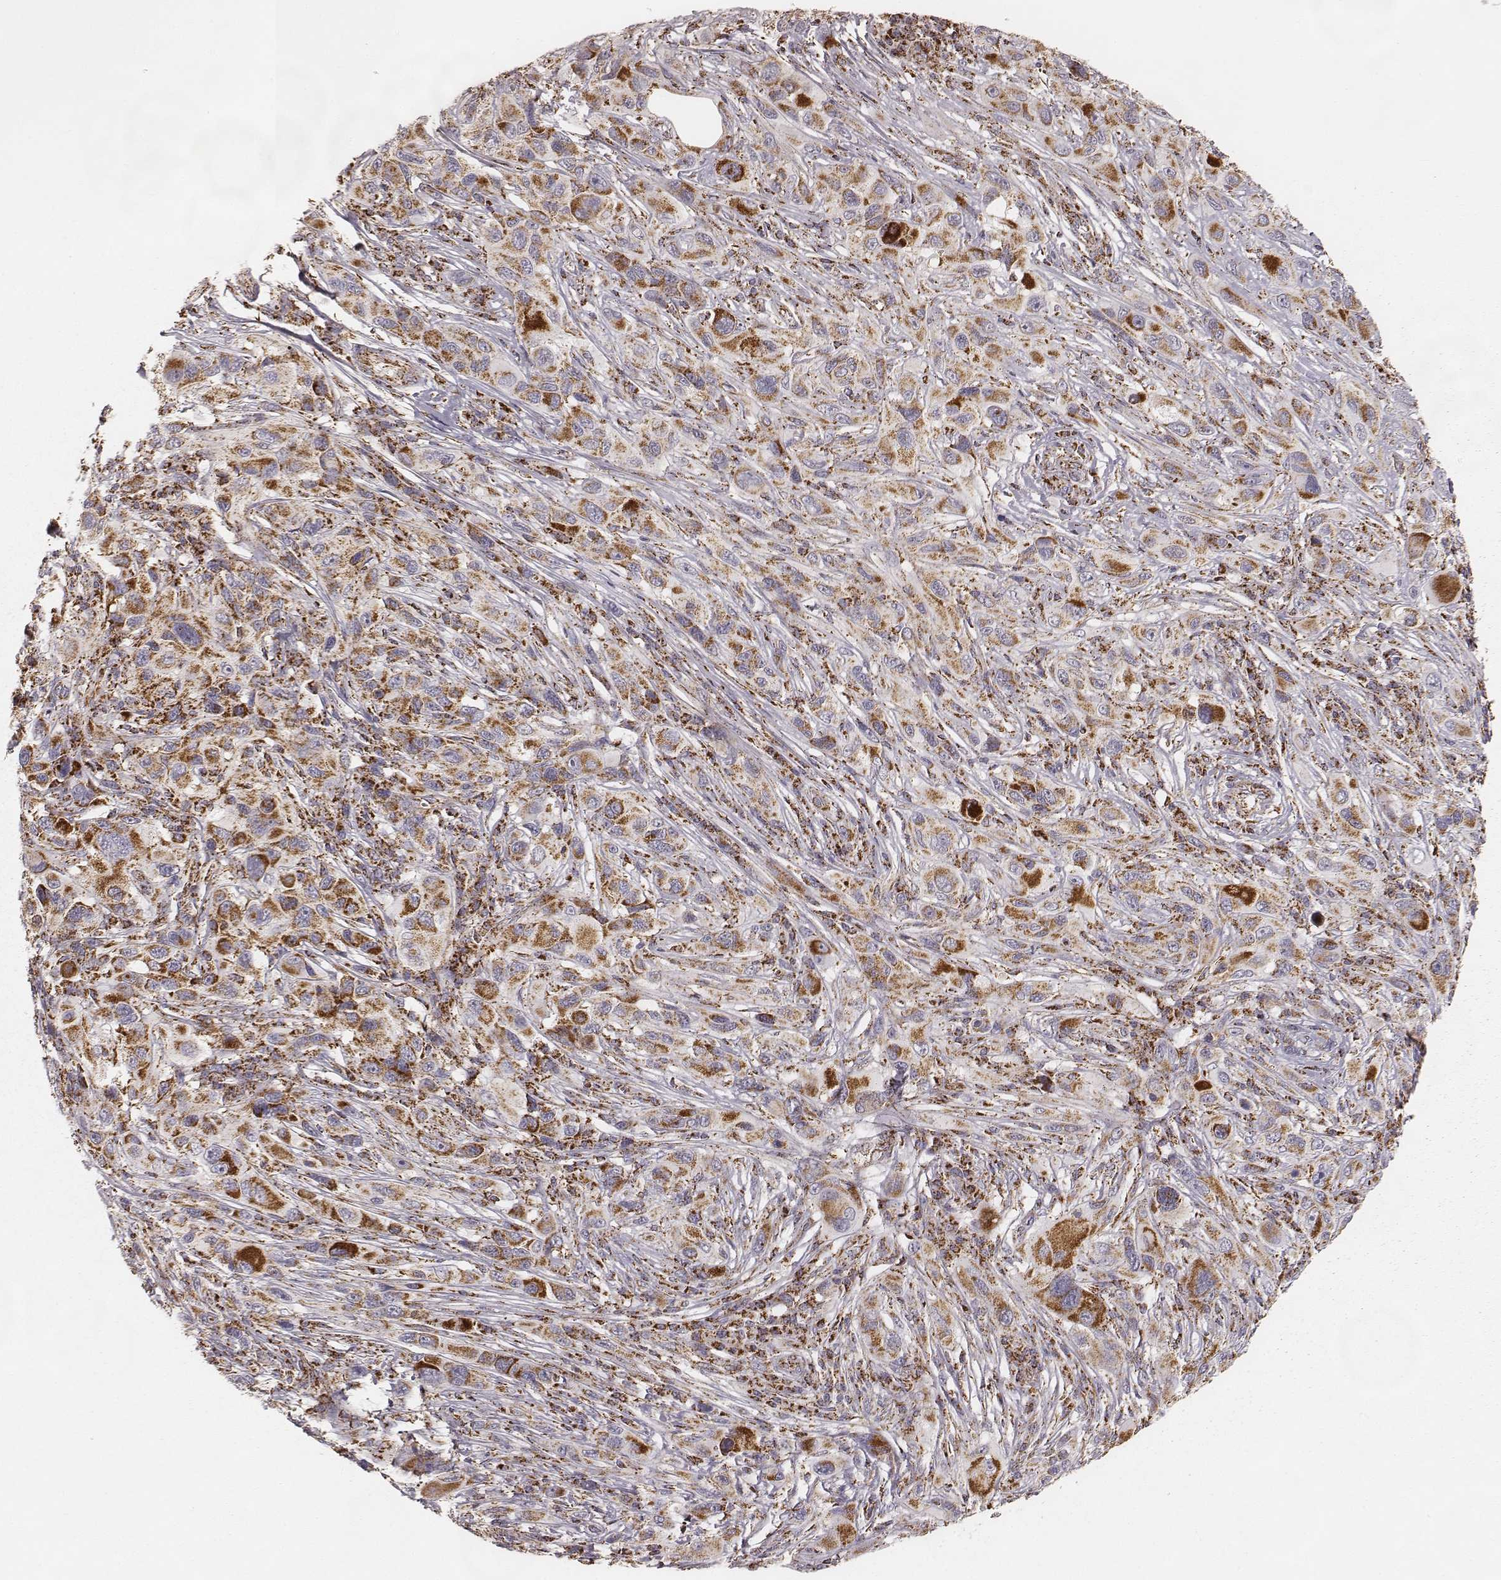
{"staining": {"intensity": "strong", "quantity": ">75%", "location": "cytoplasmic/membranous"}, "tissue": "melanoma", "cell_type": "Tumor cells", "image_type": "cancer", "snomed": [{"axis": "morphology", "description": "Malignant melanoma, NOS"}, {"axis": "topography", "description": "Skin"}], "caption": "IHC photomicrograph of neoplastic tissue: malignant melanoma stained using immunohistochemistry (IHC) displays high levels of strong protein expression localized specifically in the cytoplasmic/membranous of tumor cells, appearing as a cytoplasmic/membranous brown color.", "gene": "CS", "patient": {"sex": "male", "age": 53}}